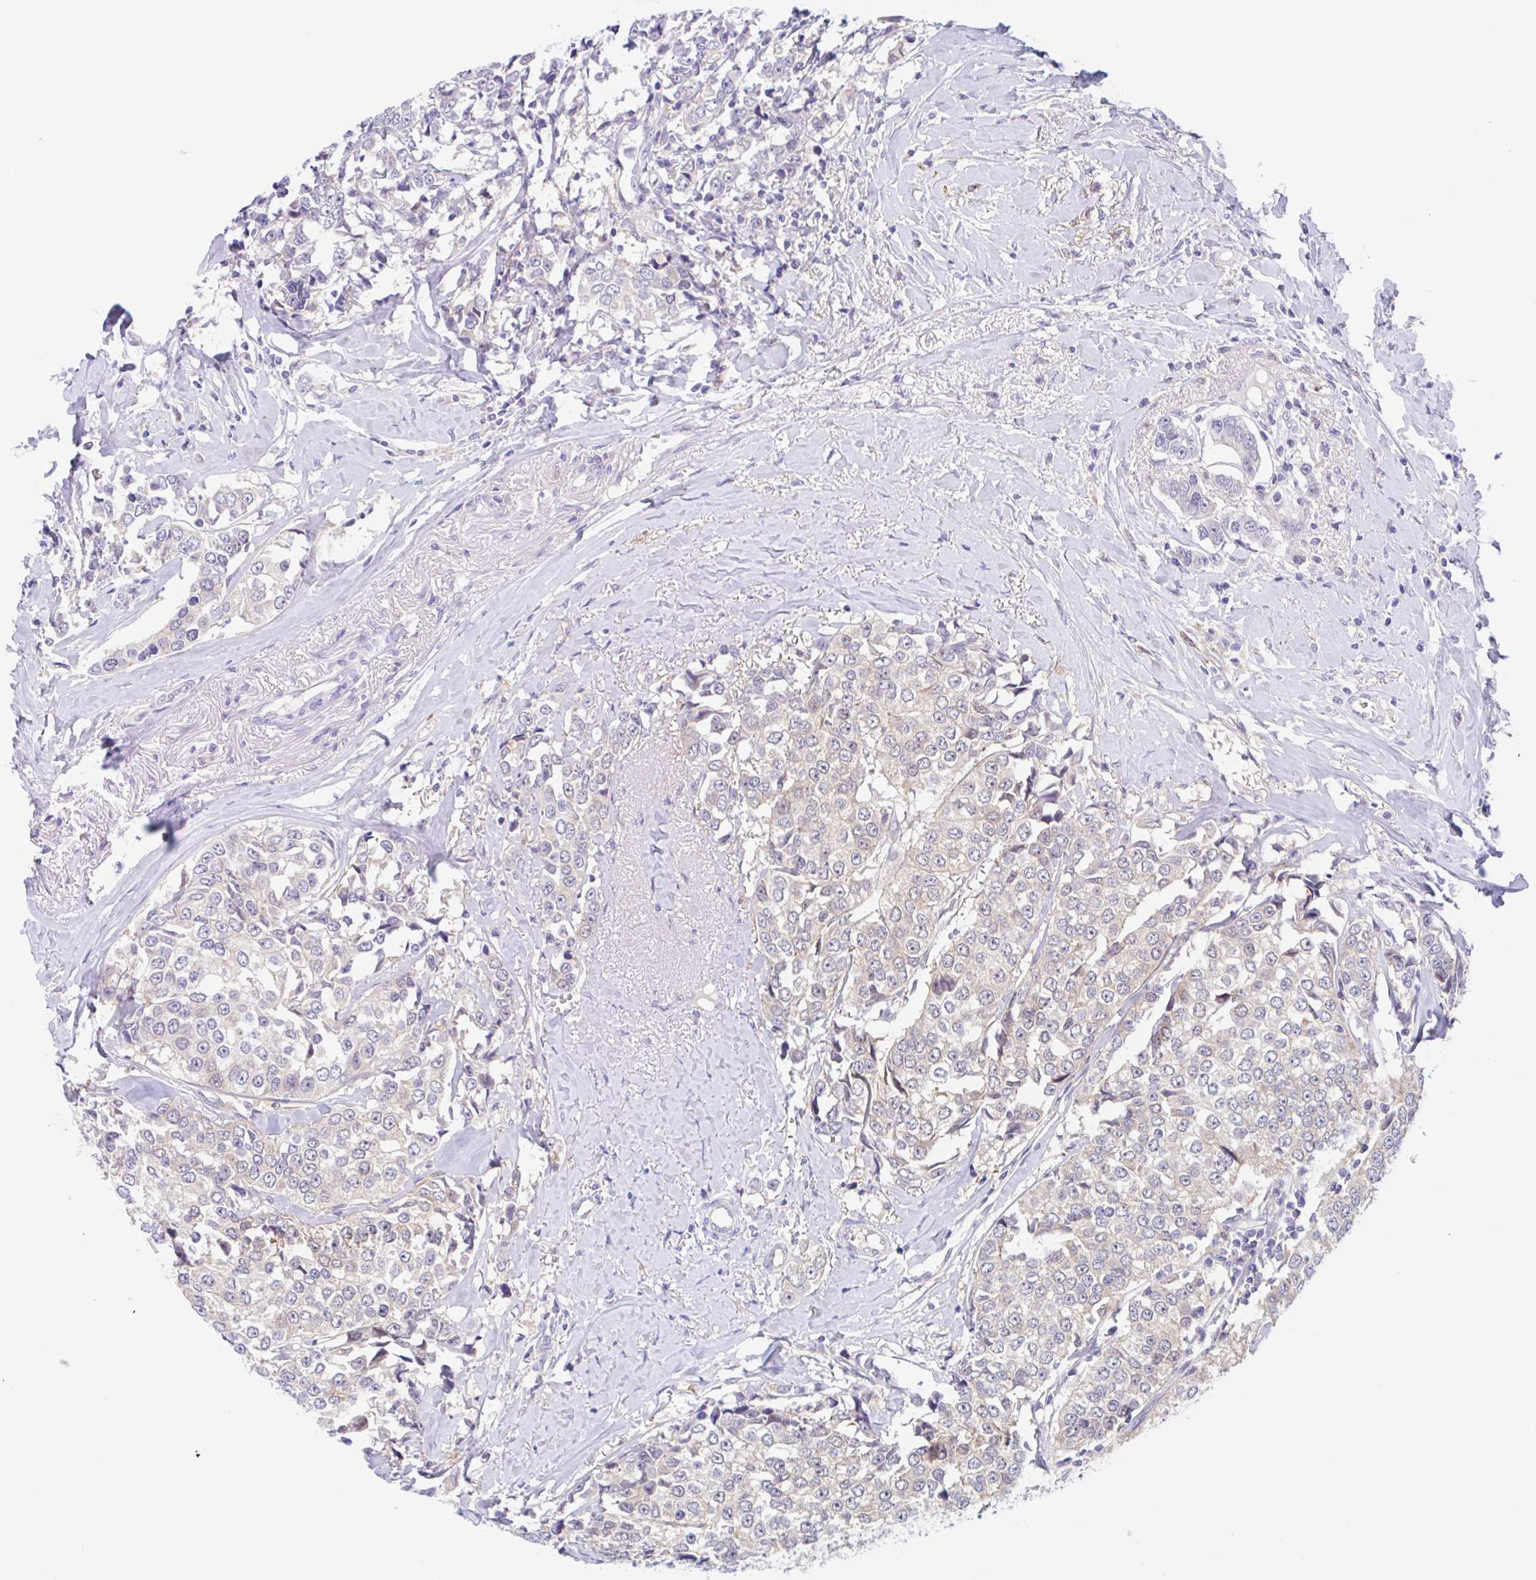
{"staining": {"intensity": "negative", "quantity": "none", "location": "none"}, "tissue": "breast cancer", "cell_type": "Tumor cells", "image_type": "cancer", "snomed": [{"axis": "morphology", "description": "Duct carcinoma"}, {"axis": "topography", "description": "Breast"}], "caption": "Immunohistochemical staining of human breast cancer (intraductal carcinoma) demonstrates no significant expression in tumor cells. (Brightfield microscopy of DAB immunohistochemistry (IHC) at high magnification).", "gene": "TMEM86A", "patient": {"sex": "female", "age": 80}}